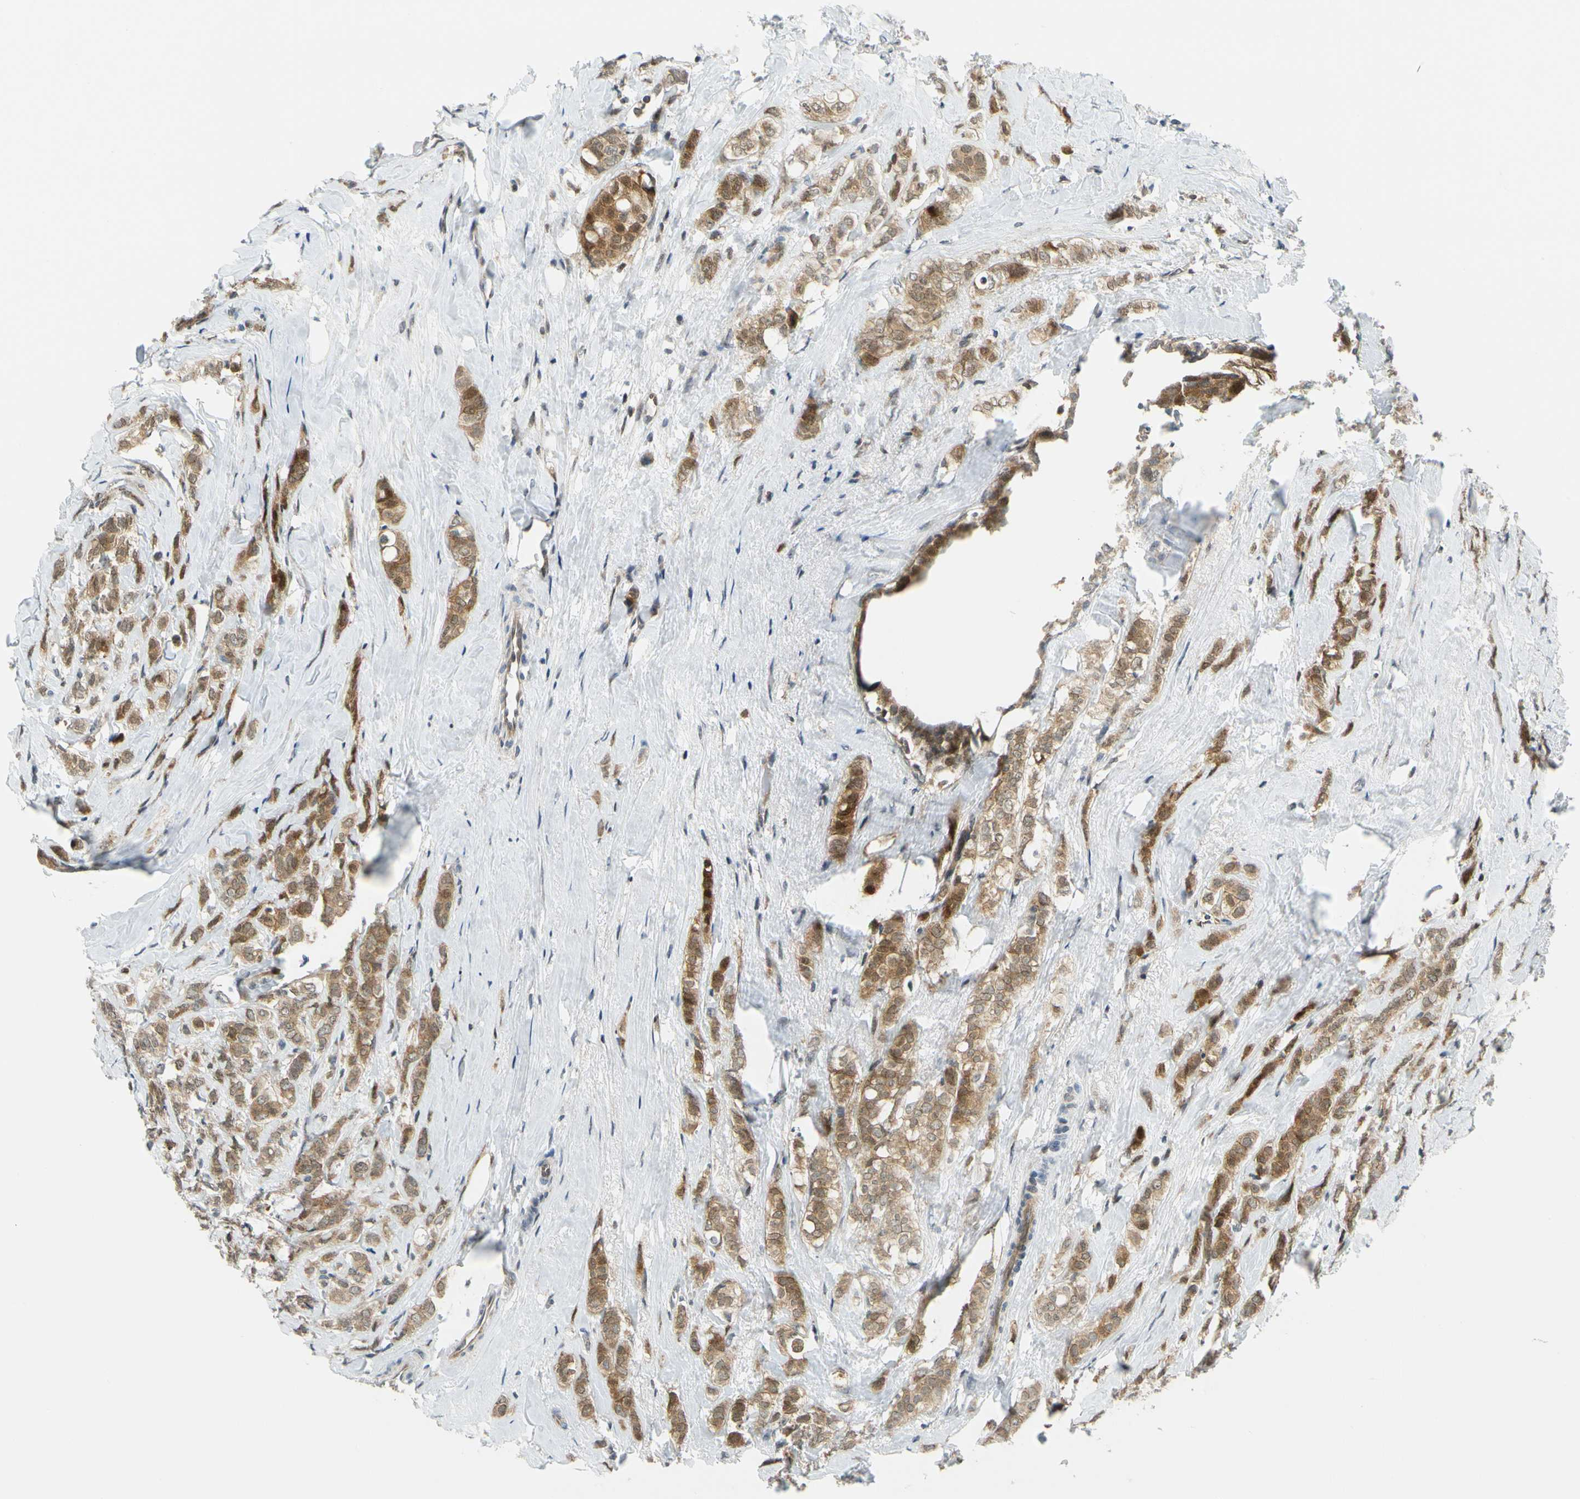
{"staining": {"intensity": "moderate", "quantity": ">75%", "location": "cytoplasmic/membranous"}, "tissue": "breast cancer", "cell_type": "Tumor cells", "image_type": "cancer", "snomed": [{"axis": "morphology", "description": "Lobular carcinoma"}, {"axis": "topography", "description": "Breast"}], "caption": "About >75% of tumor cells in human breast cancer display moderate cytoplasmic/membranous protein positivity as visualized by brown immunohistochemical staining.", "gene": "MAPK9", "patient": {"sex": "female", "age": 60}}